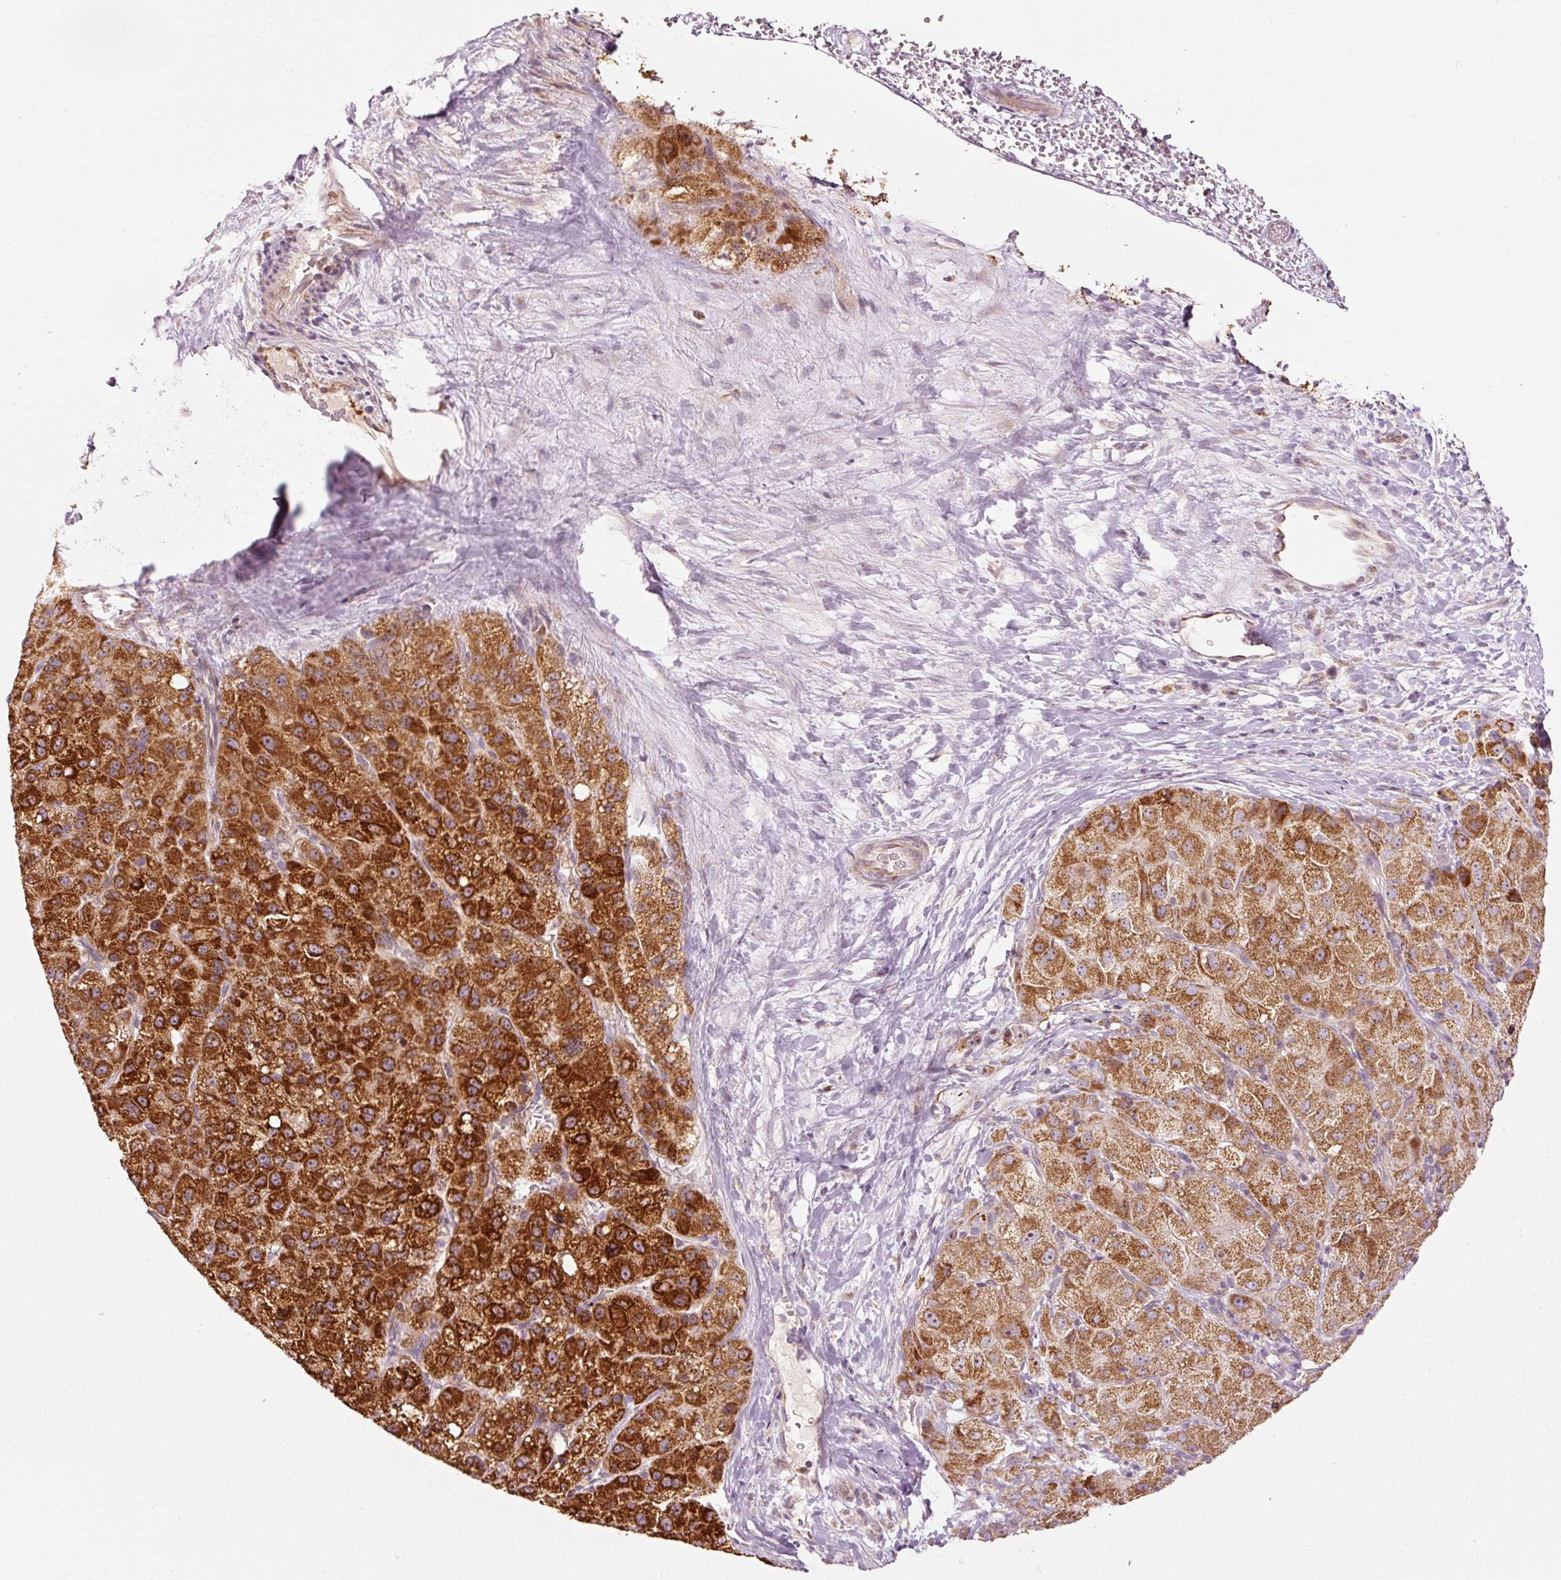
{"staining": {"intensity": "strong", "quantity": ">75%", "location": "cytoplasmic/membranous"}, "tissue": "liver cancer", "cell_type": "Tumor cells", "image_type": "cancer", "snomed": [{"axis": "morphology", "description": "Carcinoma, Hepatocellular, NOS"}, {"axis": "topography", "description": "Liver"}], "caption": "Brown immunohistochemical staining in hepatocellular carcinoma (liver) exhibits strong cytoplasmic/membranous staining in about >75% of tumor cells. Nuclei are stained in blue.", "gene": "CDC20B", "patient": {"sex": "male", "age": 80}}